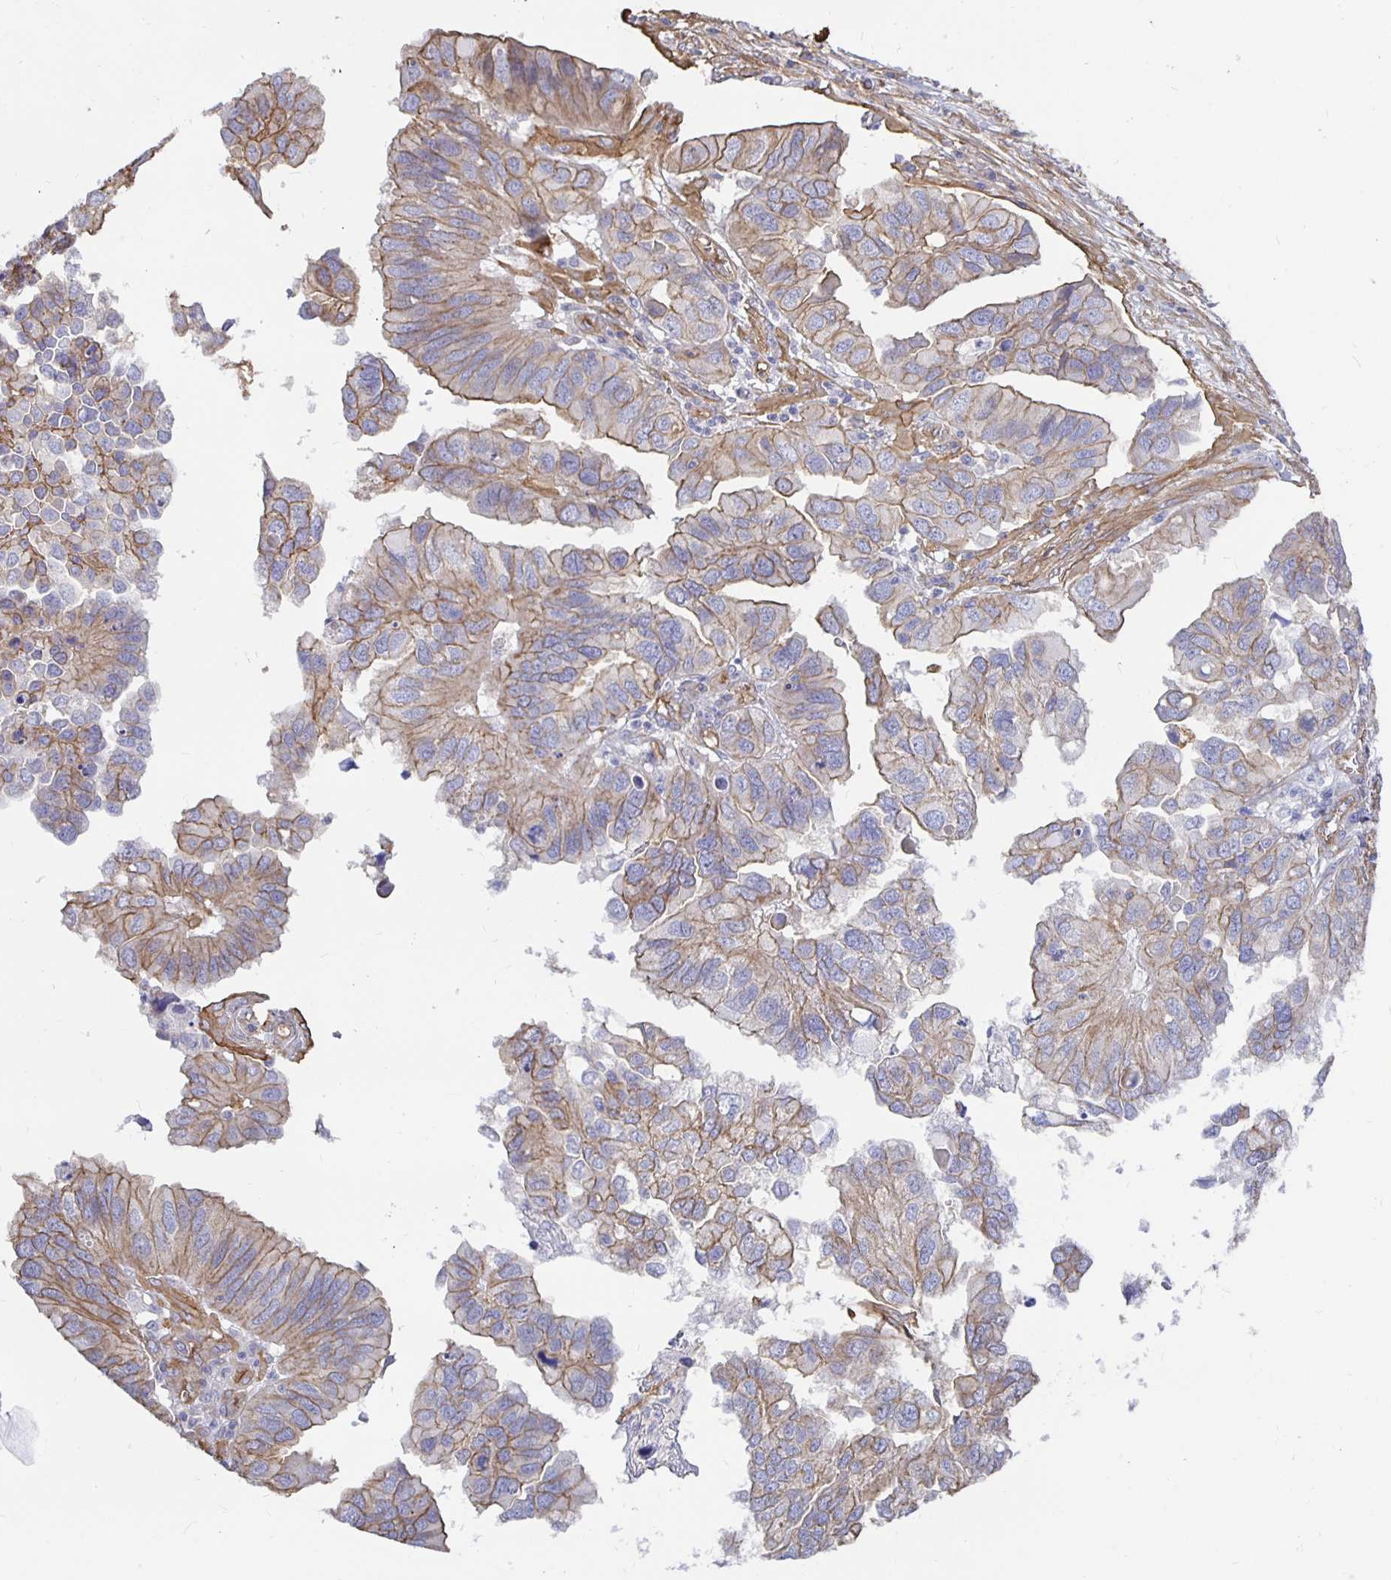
{"staining": {"intensity": "moderate", "quantity": "25%-75%", "location": "cytoplasmic/membranous"}, "tissue": "ovarian cancer", "cell_type": "Tumor cells", "image_type": "cancer", "snomed": [{"axis": "morphology", "description": "Cystadenocarcinoma, serous, NOS"}, {"axis": "topography", "description": "Ovary"}], "caption": "Ovarian cancer was stained to show a protein in brown. There is medium levels of moderate cytoplasmic/membranous staining in approximately 25%-75% of tumor cells.", "gene": "ARHGEF39", "patient": {"sex": "female", "age": 79}}